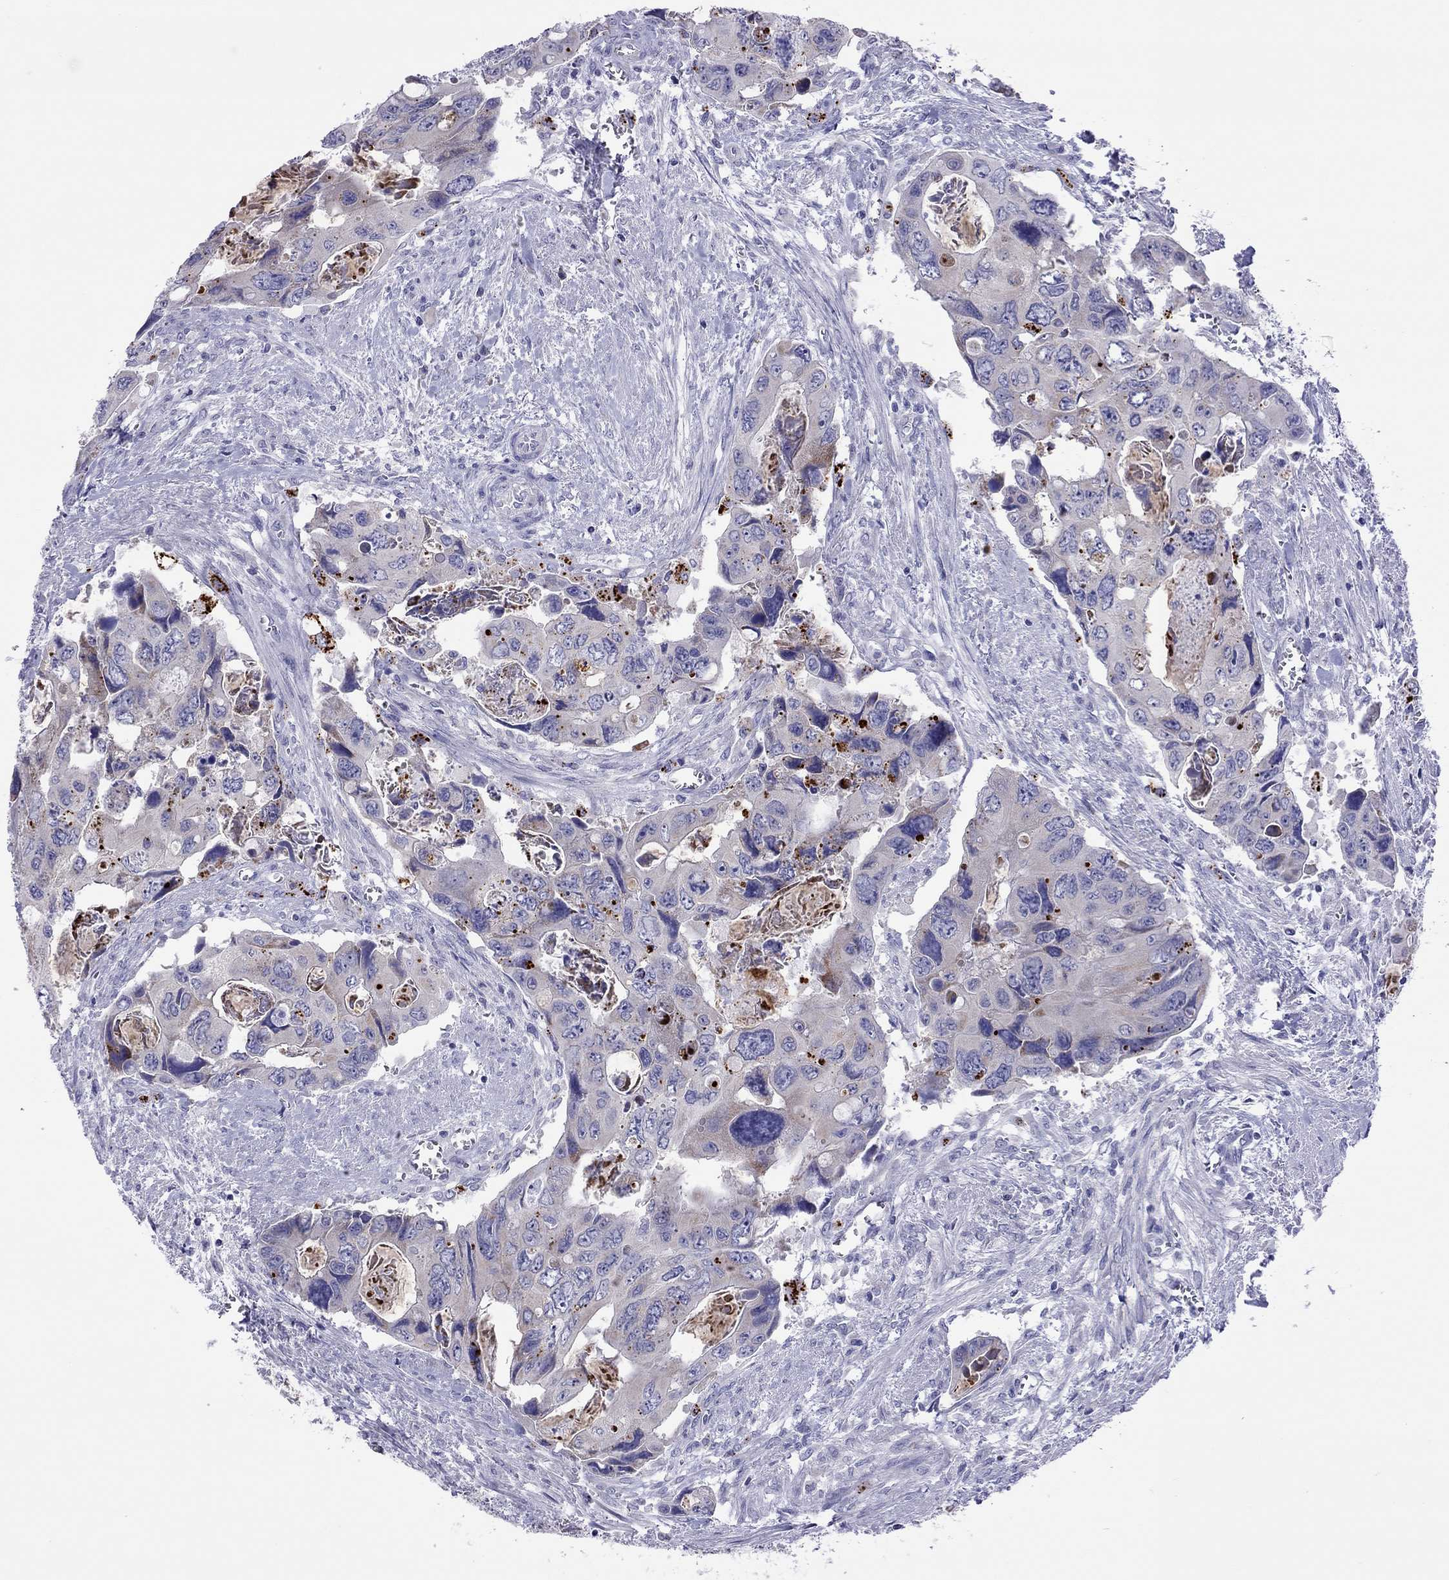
{"staining": {"intensity": "negative", "quantity": "none", "location": "none"}, "tissue": "colorectal cancer", "cell_type": "Tumor cells", "image_type": "cancer", "snomed": [{"axis": "morphology", "description": "Adenocarcinoma, NOS"}, {"axis": "topography", "description": "Rectum"}], "caption": "Protein analysis of colorectal cancer exhibits no significant positivity in tumor cells.", "gene": "COL9A1", "patient": {"sex": "male", "age": 62}}